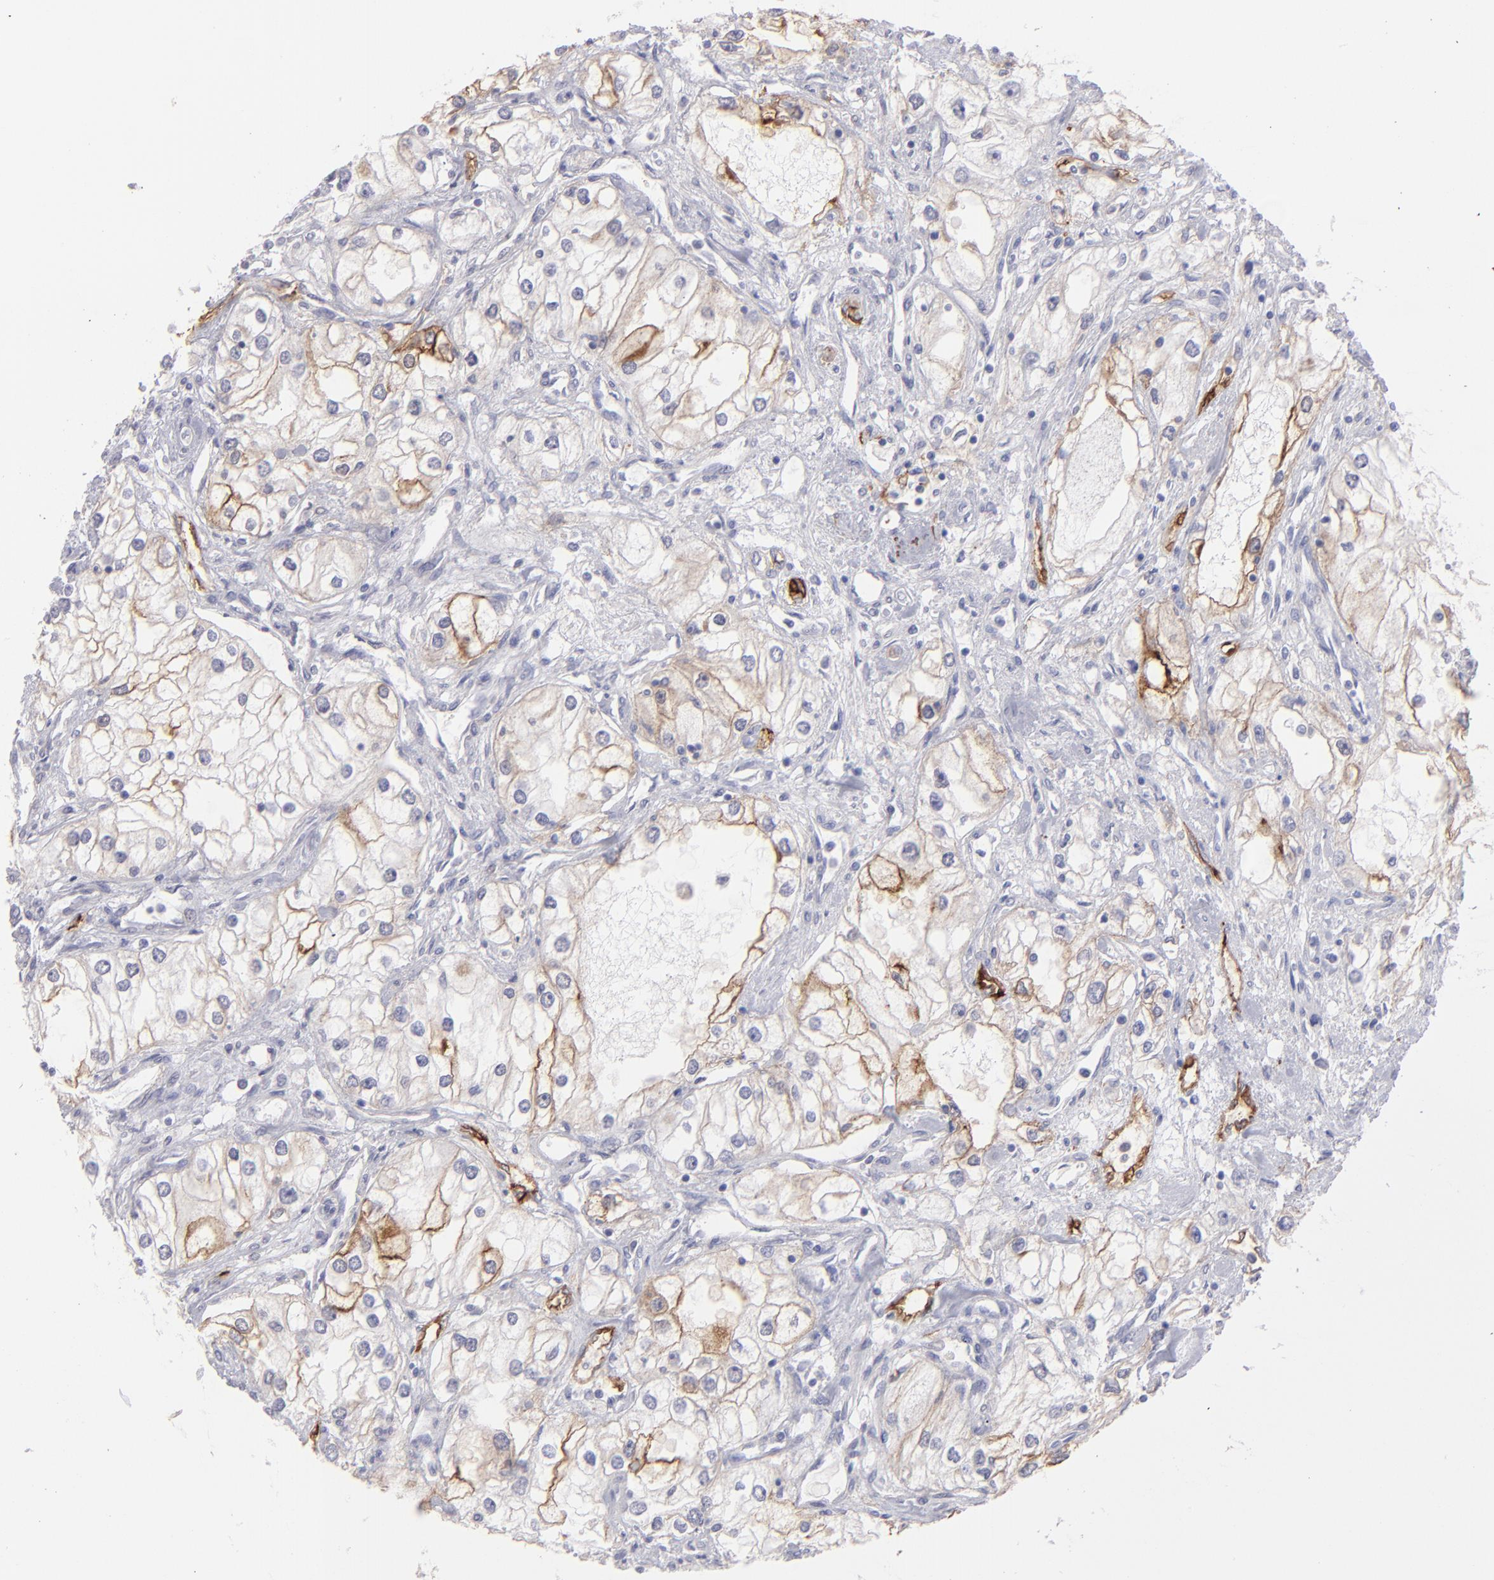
{"staining": {"intensity": "weak", "quantity": ">75%", "location": "cytoplasmic/membranous"}, "tissue": "renal cancer", "cell_type": "Tumor cells", "image_type": "cancer", "snomed": [{"axis": "morphology", "description": "Adenocarcinoma, NOS"}, {"axis": "topography", "description": "Kidney"}], "caption": "An IHC image of tumor tissue is shown. Protein staining in brown labels weak cytoplasmic/membranous positivity in renal cancer within tumor cells.", "gene": "AHNAK2", "patient": {"sex": "male", "age": 57}}